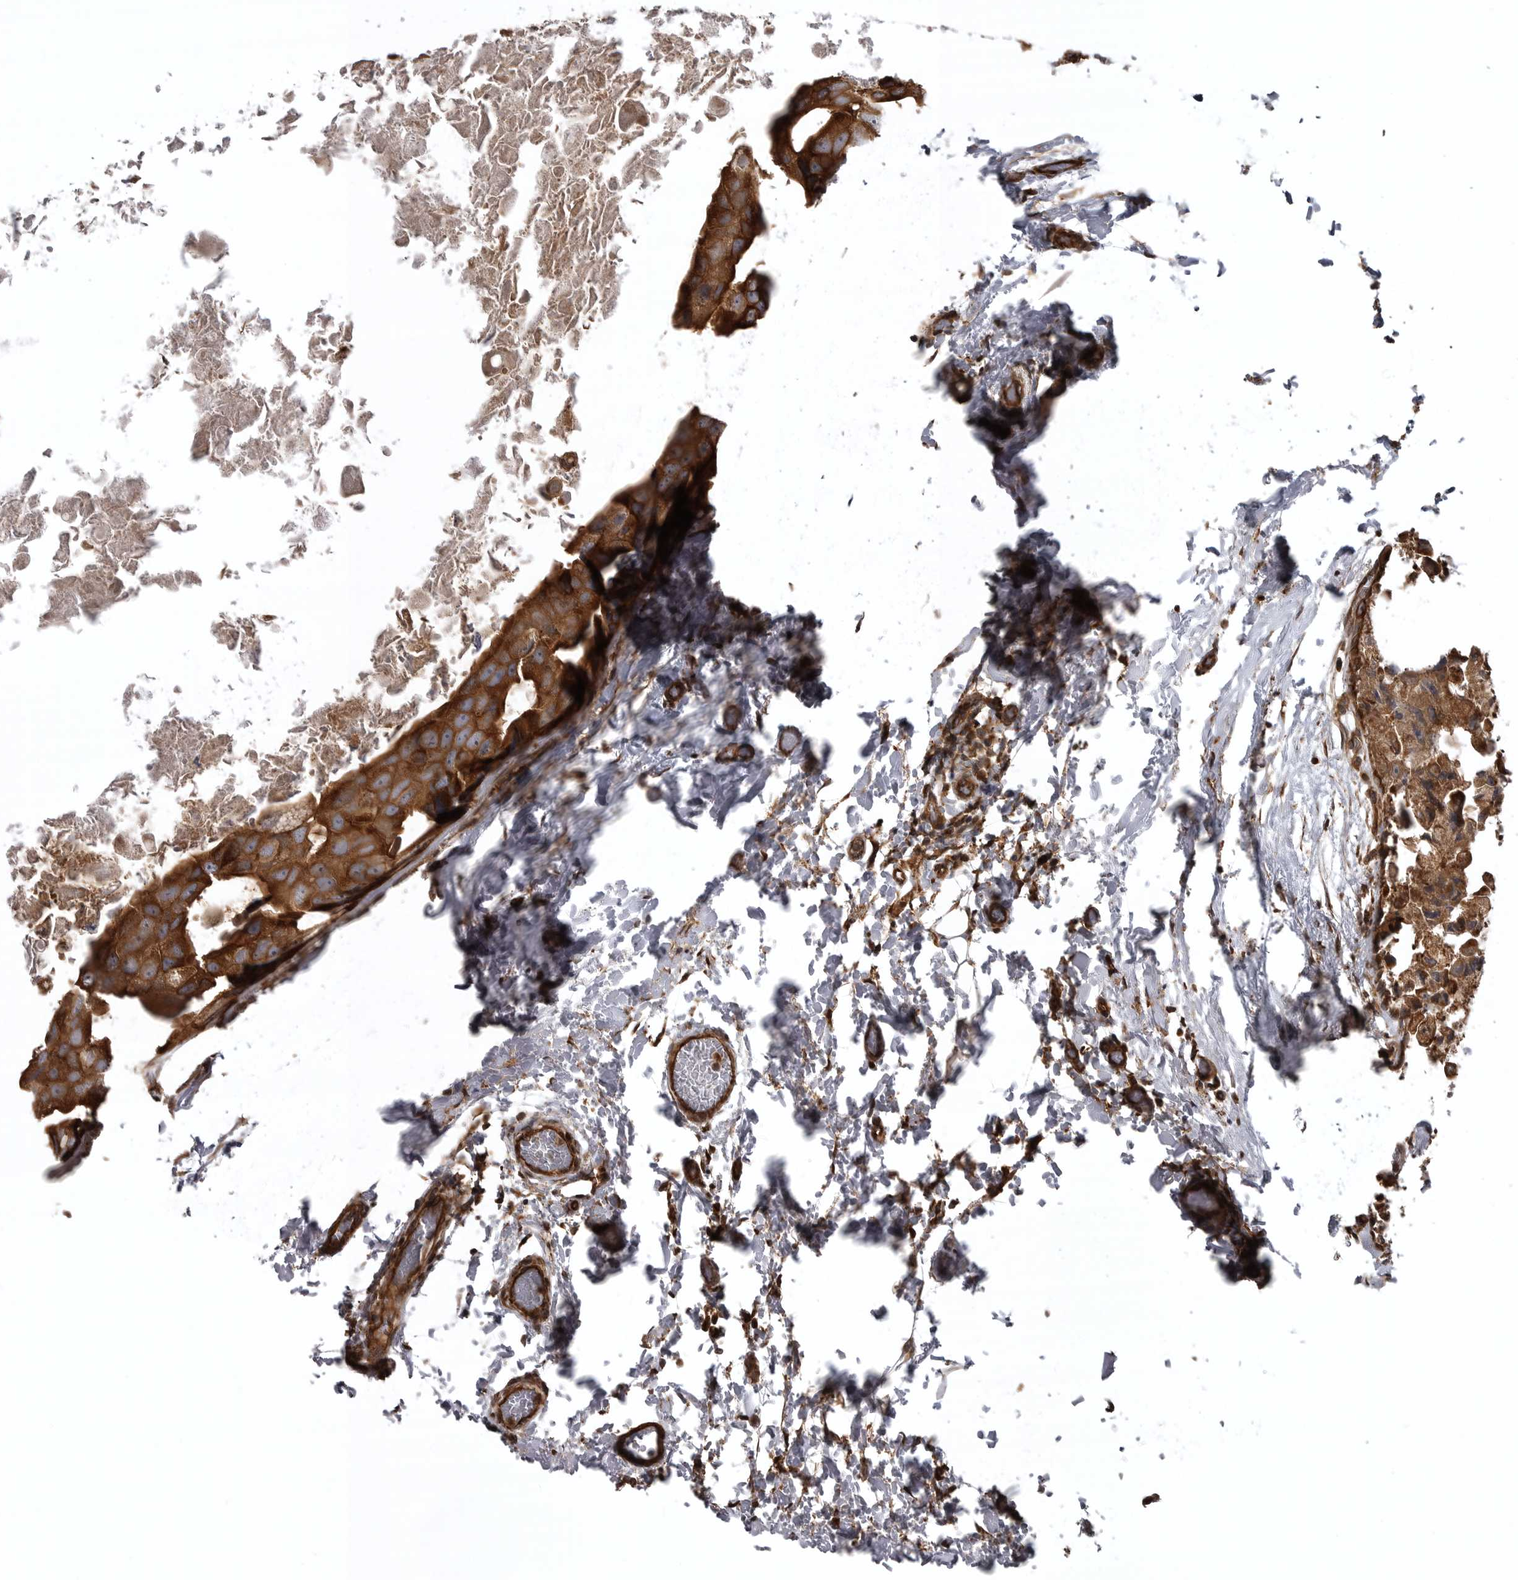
{"staining": {"intensity": "strong", "quantity": ">75%", "location": "cytoplasmic/membranous"}, "tissue": "breast cancer", "cell_type": "Tumor cells", "image_type": "cancer", "snomed": [{"axis": "morphology", "description": "Duct carcinoma"}, {"axis": "topography", "description": "Breast"}], "caption": "High-magnification brightfield microscopy of breast cancer stained with DAB (brown) and counterstained with hematoxylin (blue). tumor cells exhibit strong cytoplasmic/membranous staining is identified in about>75% of cells. The staining is performed using DAB (3,3'-diaminobenzidine) brown chromogen to label protein expression. The nuclei are counter-stained blue using hematoxylin.", "gene": "ZNRF1", "patient": {"sex": "female", "age": 62}}